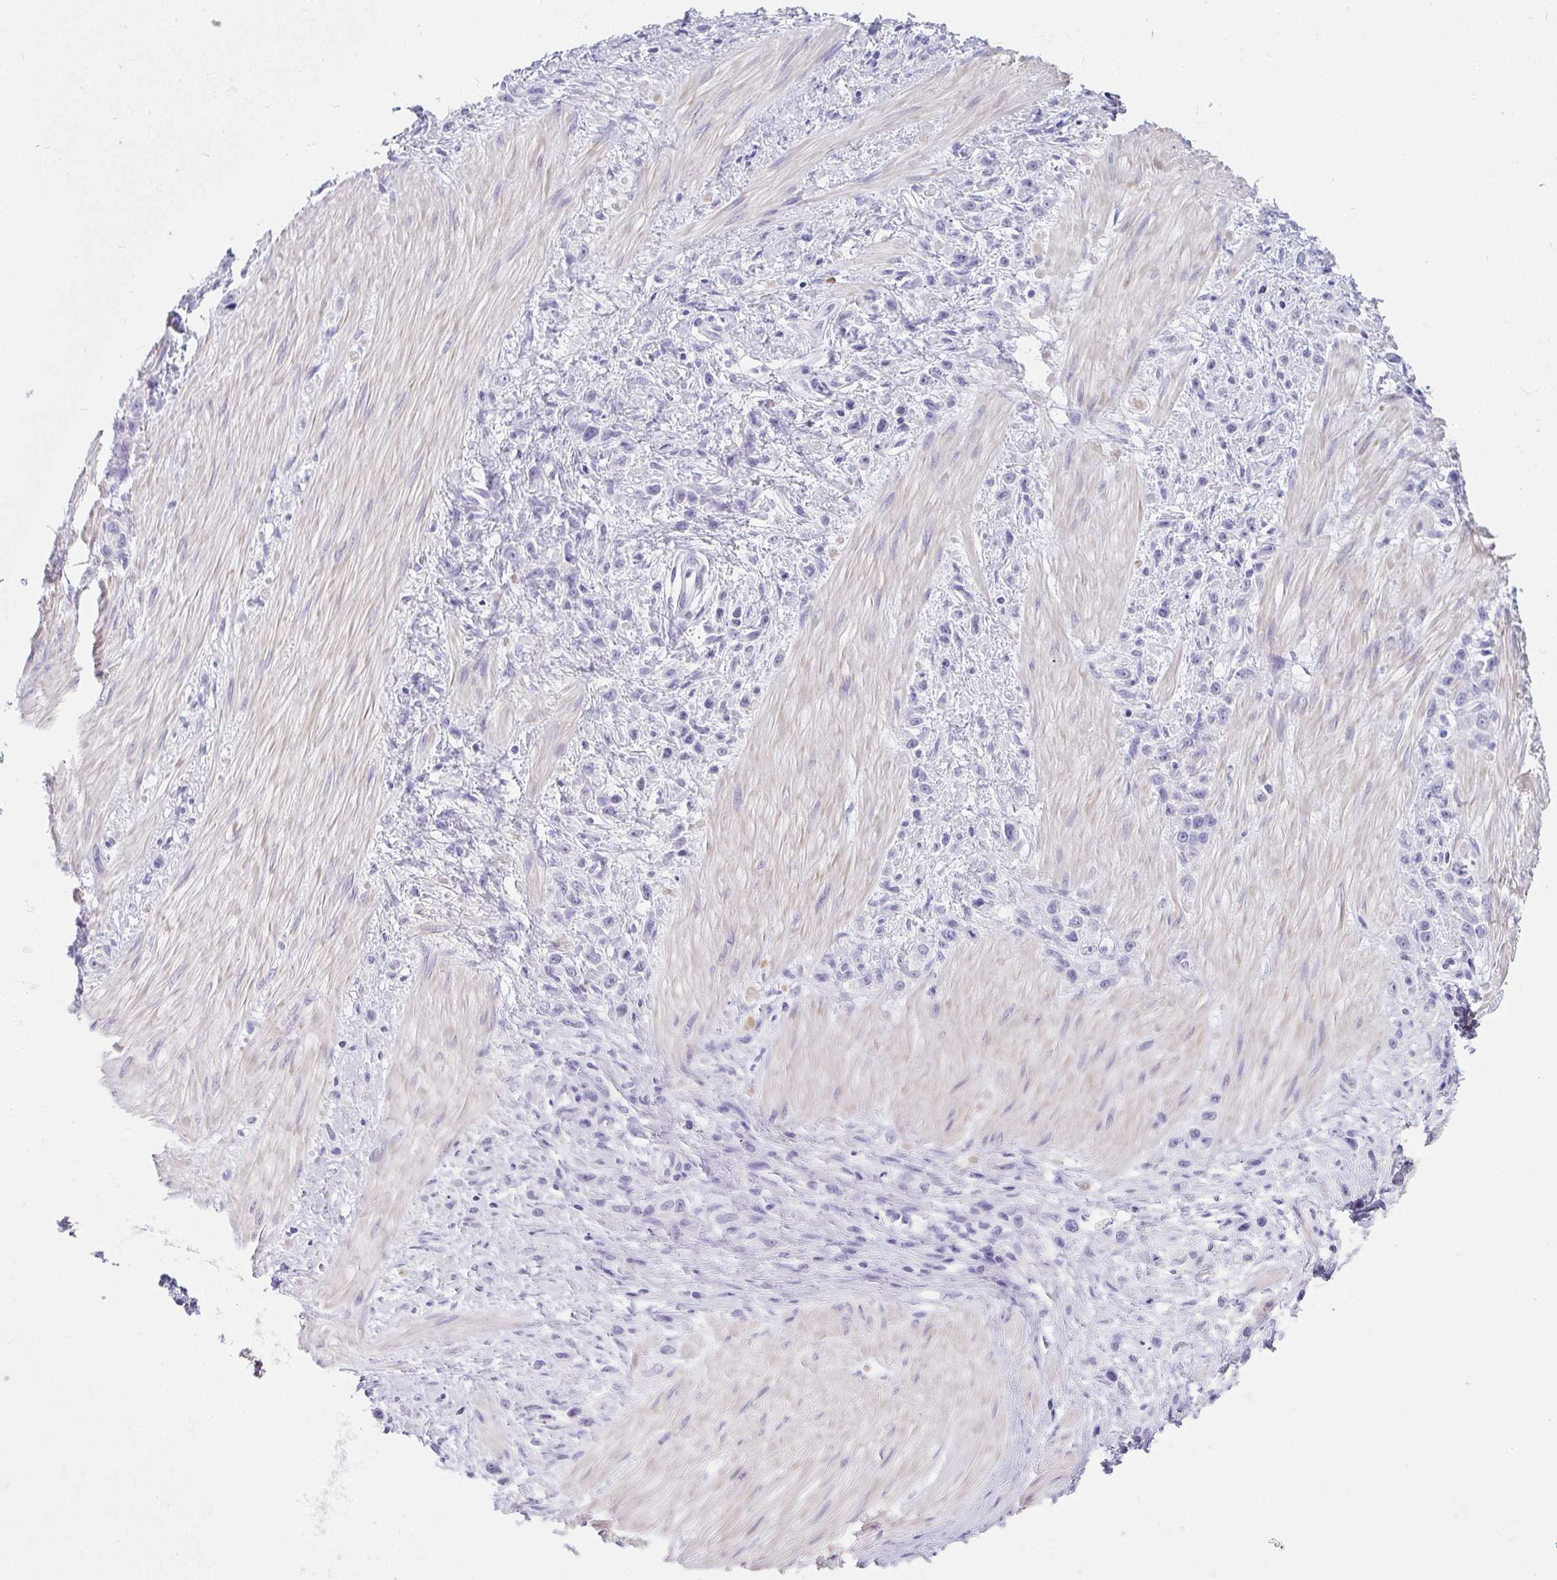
{"staining": {"intensity": "negative", "quantity": "none", "location": "none"}, "tissue": "stomach cancer", "cell_type": "Tumor cells", "image_type": "cancer", "snomed": [{"axis": "morphology", "description": "Adenocarcinoma, NOS"}, {"axis": "topography", "description": "Stomach"}], "caption": "Protein analysis of stomach cancer (adenocarcinoma) shows no significant positivity in tumor cells.", "gene": "PRND", "patient": {"sex": "male", "age": 47}}